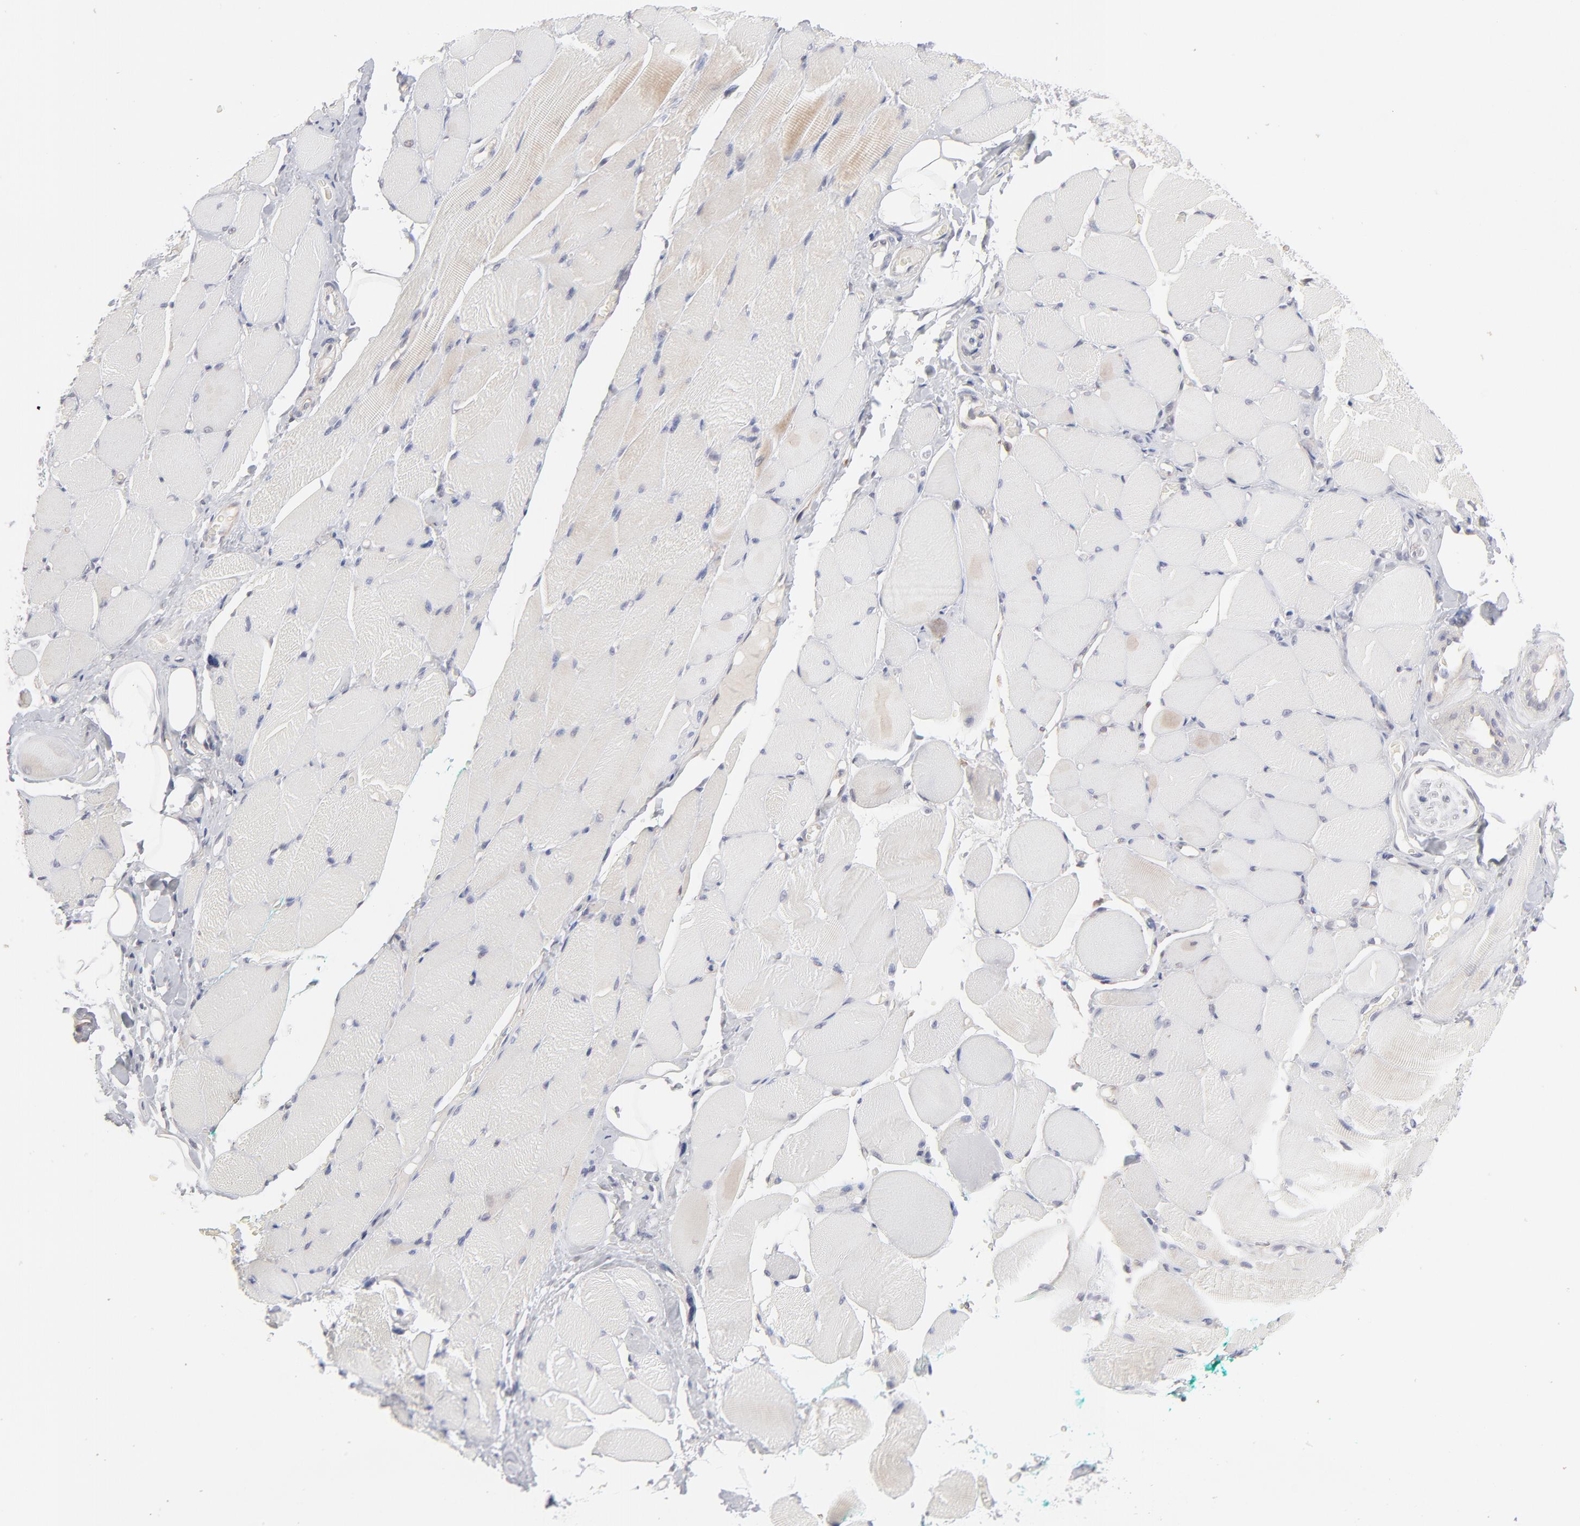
{"staining": {"intensity": "weak", "quantity": "<25%", "location": "cytoplasmic/membranous"}, "tissue": "skeletal muscle", "cell_type": "Myocytes", "image_type": "normal", "snomed": [{"axis": "morphology", "description": "Normal tissue, NOS"}, {"axis": "topography", "description": "Skeletal muscle"}, {"axis": "topography", "description": "Peripheral nerve tissue"}], "caption": "Immunohistochemistry micrograph of benign human skeletal muscle stained for a protein (brown), which displays no positivity in myocytes.", "gene": "NBN", "patient": {"sex": "female", "age": 84}}